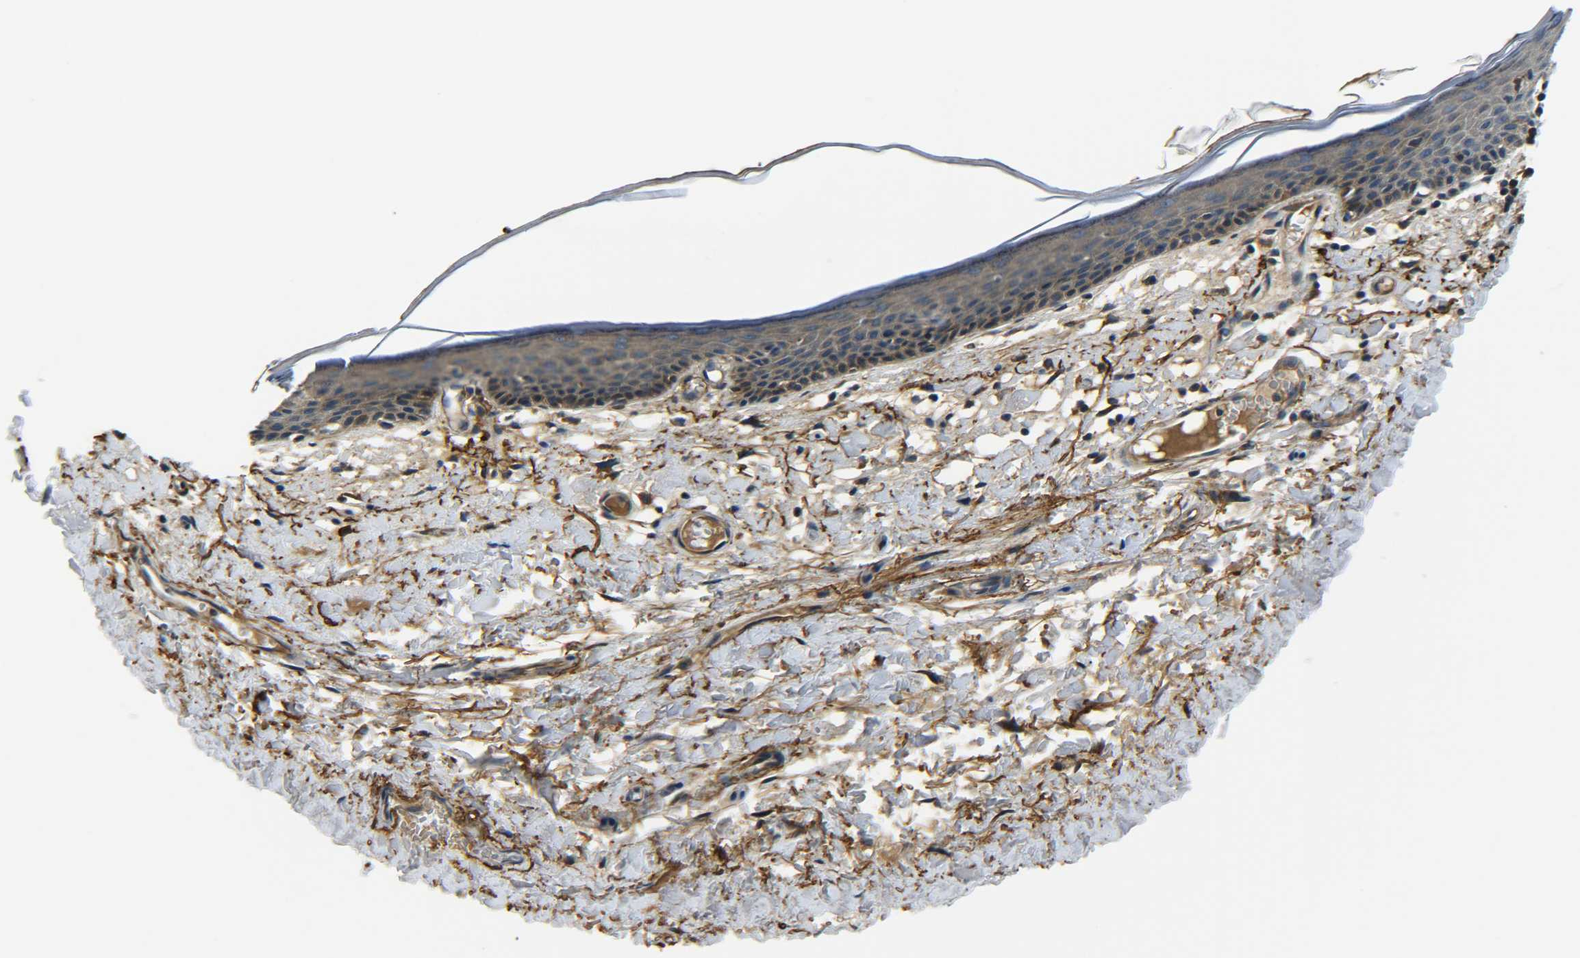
{"staining": {"intensity": "moderate", "quantity": ">75%", "location": "cytoplasmic/membranous"}, "tissue": "skin", "cell_type": "Epidermal cells", "image_type": "normal", "snomed": [{"axis": "morphology", "description": "Normal tissue, NOS"}, {"axis": "topography", "description": "Vulva"}], "caption": "This histopathology image shows immunohistochemistry (IHC) staining of normal skin, with medium moderate cytoplasmic/membranous expression in approximately >75% of epidermal cells.", "gene": "PREB", "patient": {"sex": "female", "age": 54}}